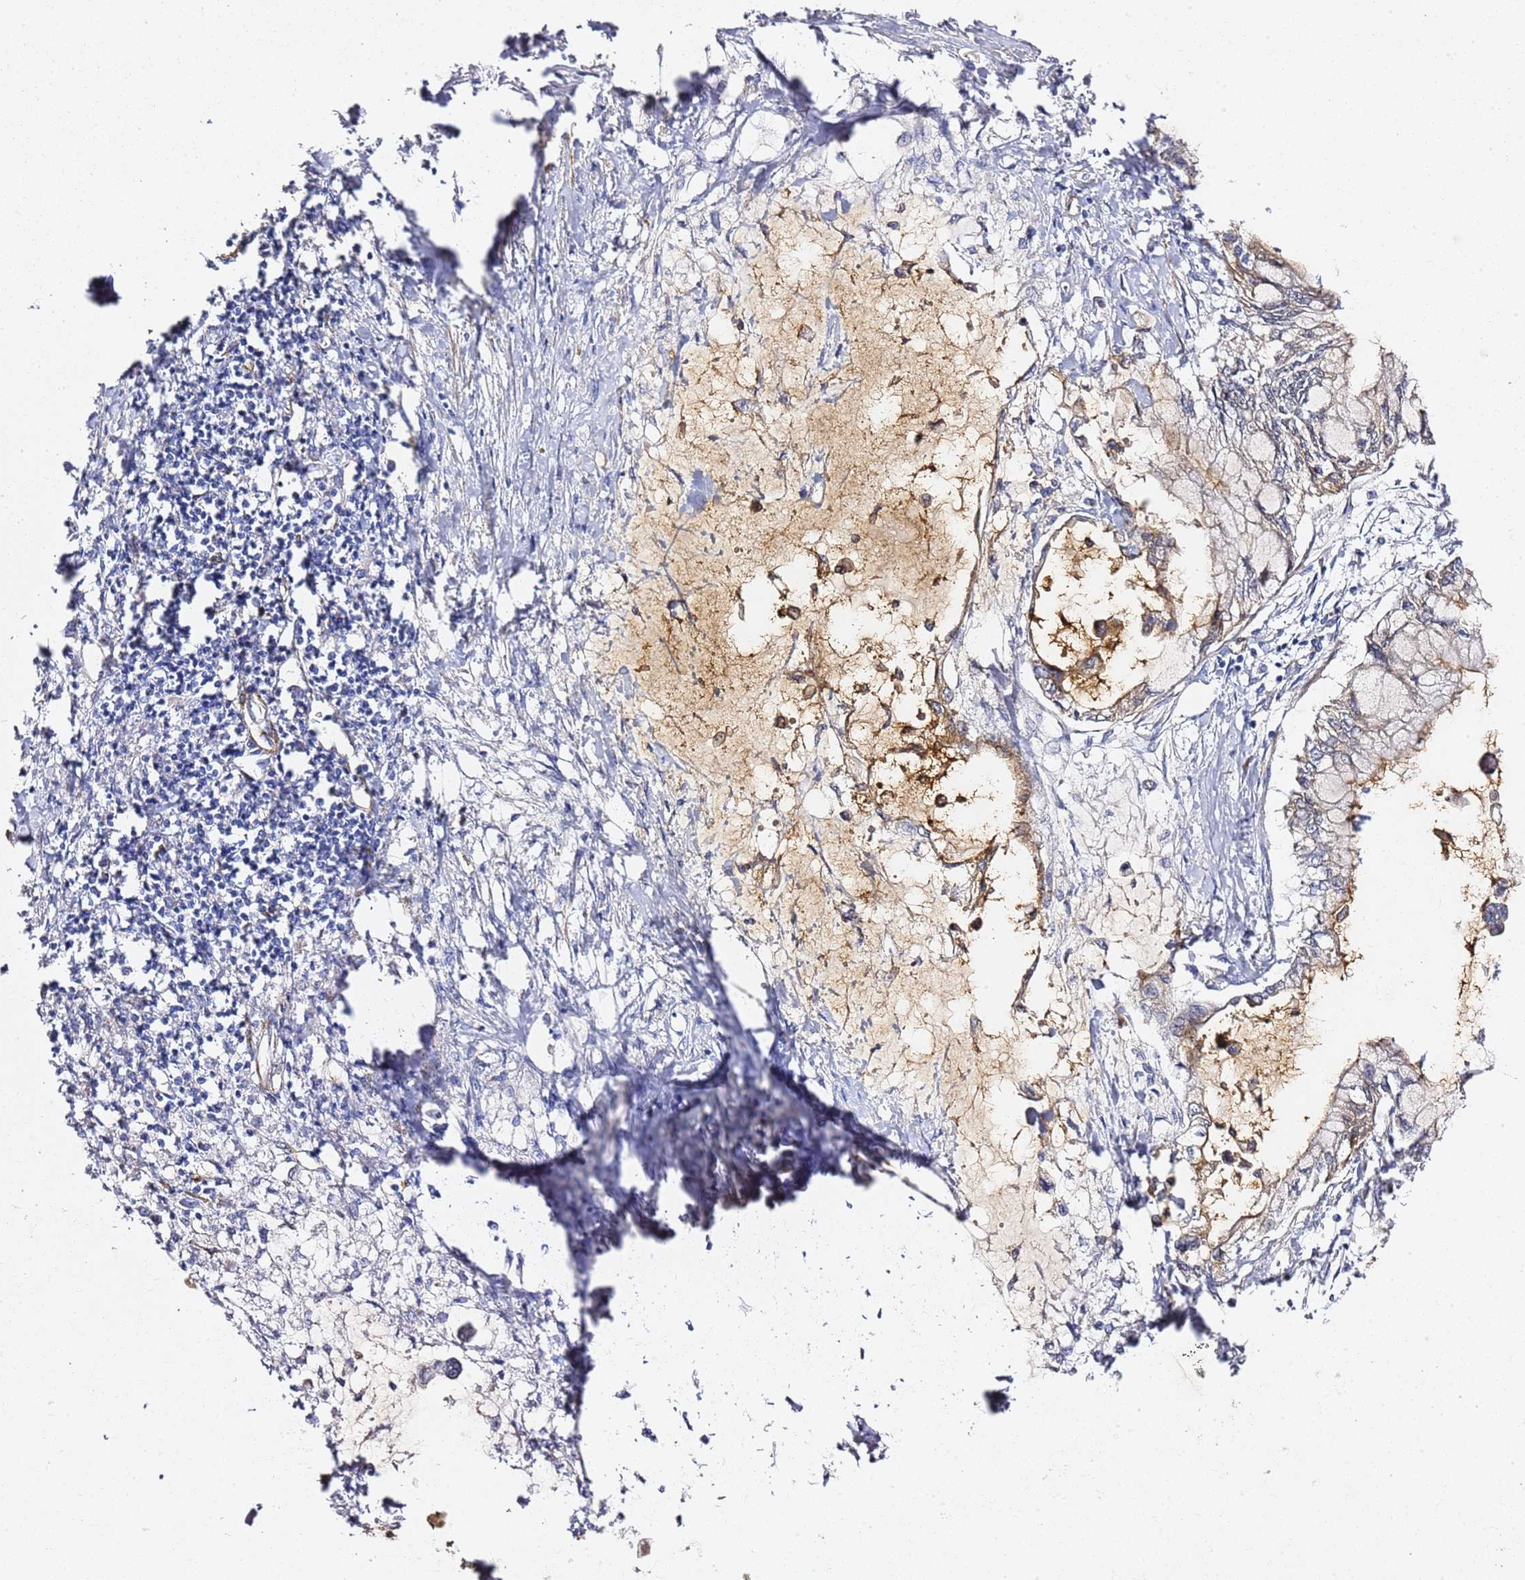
{"staining": {"intensity": "weak", "quantity": "<25%", "location": "cytoplasmic/membranous"}, "tissue": "pancreatic cancer", "cell_type": "Tumor cells", "image_type": "cancer", "snomed": [{"axis": "morphology", "description": "Adenocarcinoma, NOS"}, {"axis": "topography", "description": "Pancreas"}], "caption": "The histopathology image exhibits no significant positivity in tumor cells of adenocarcinoma (pancreatic).", "gene": "EPS8L1", "patient": {"sex": "male", "age": 48}}